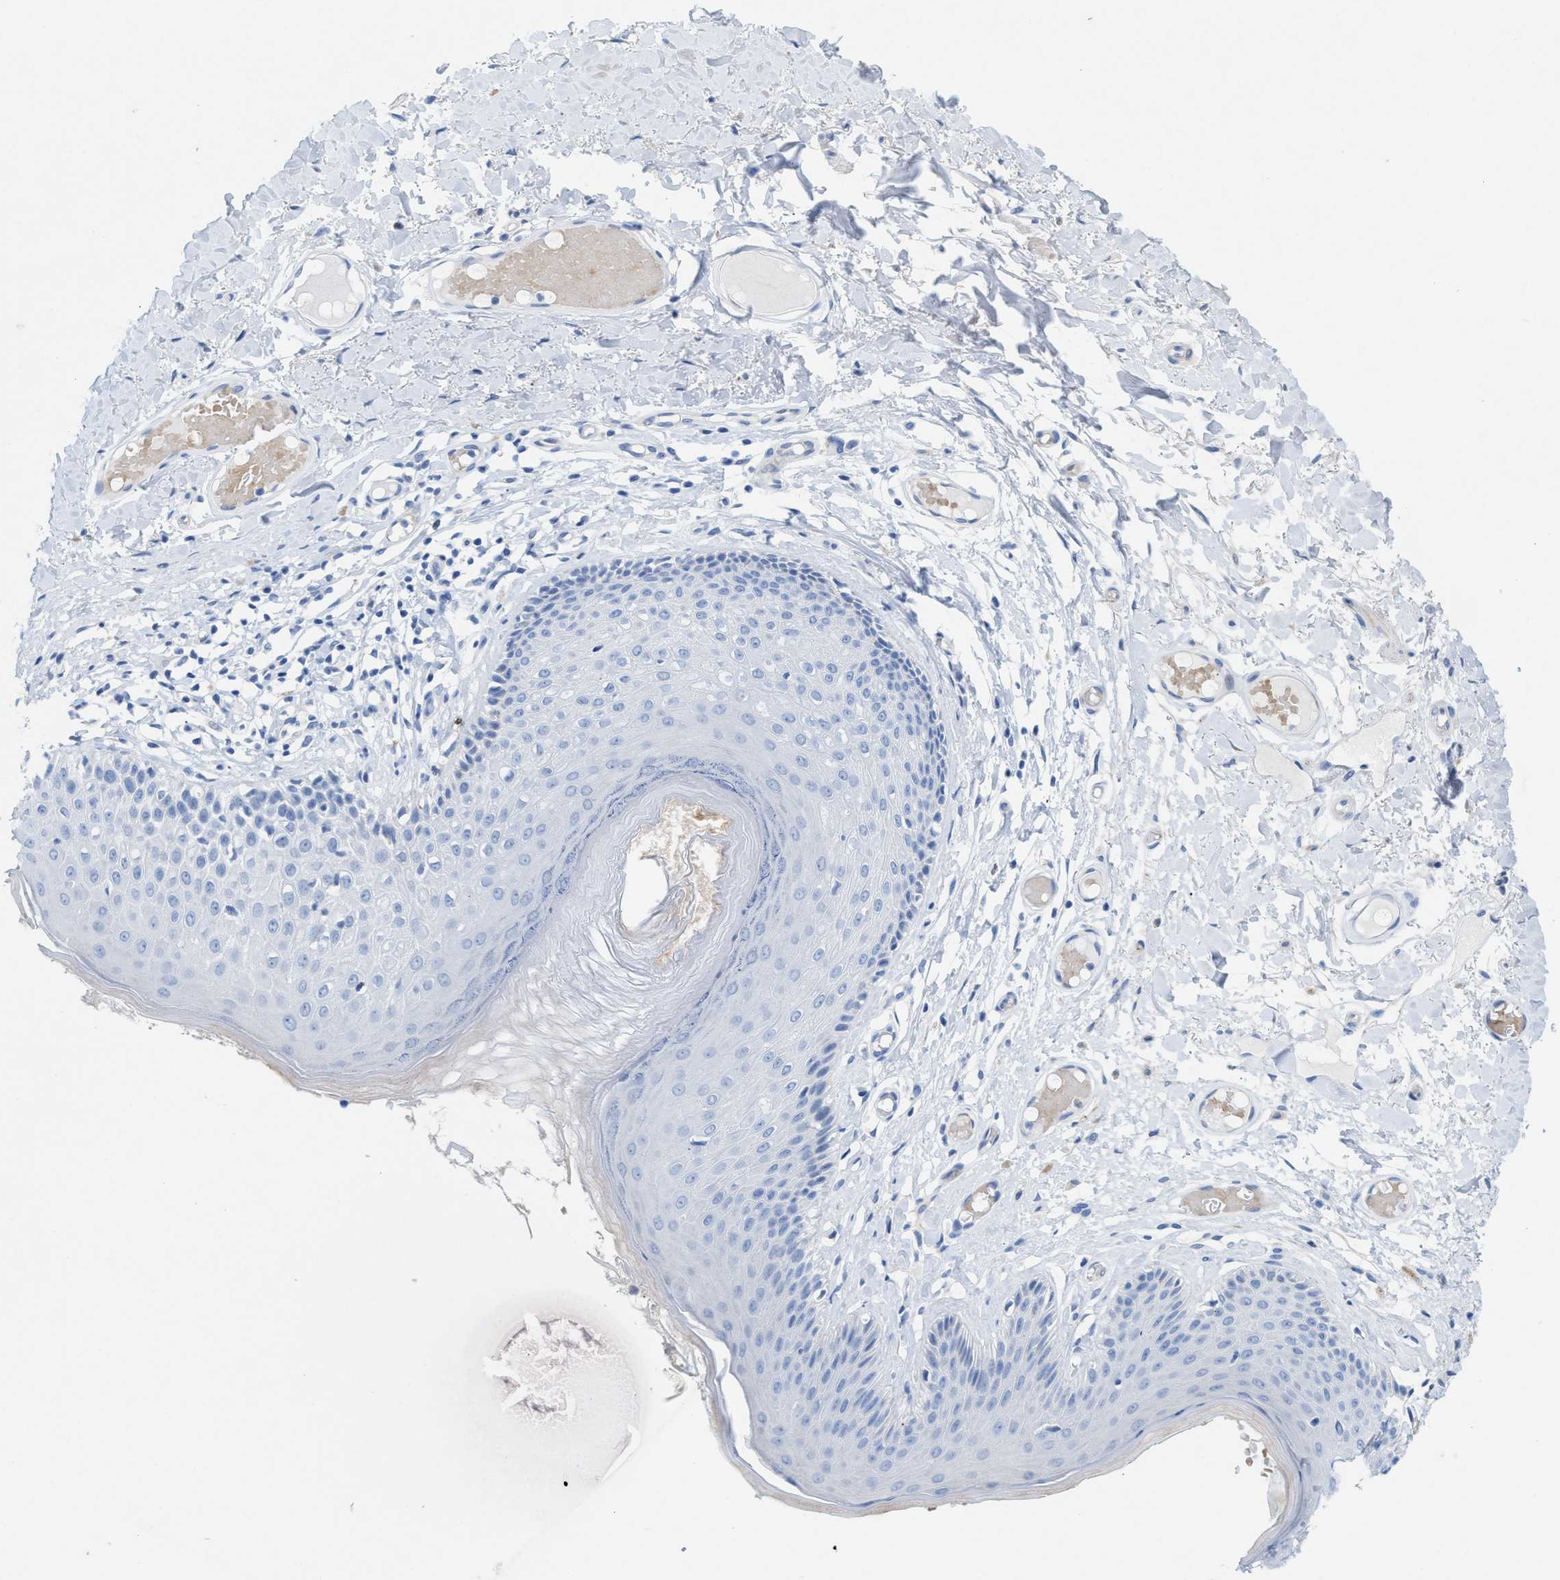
{"staining": {"intensity": "moderate", "quantity": "<25%", "location": "cytoplasmic/membranous"}, "tissue": "skin", "cell_type": "Epidermal cells", "image_type": "normal", "snomed": [{"axis": "morphology", "description": "Normal tissue, NOS"}, {"axis": "topography", "description": "Vulva"}], "caption": "Skin stained for a protein demonstrates moderate cytoplasmic/membranous positivity in epidermal cells. The staining was performed using DAB, with brown indicating positive protein expression. Nuclei are stained blue with hematoxylin.", "gene": "ANKFN1", "patient": {"sex": "female", "age": 73}}